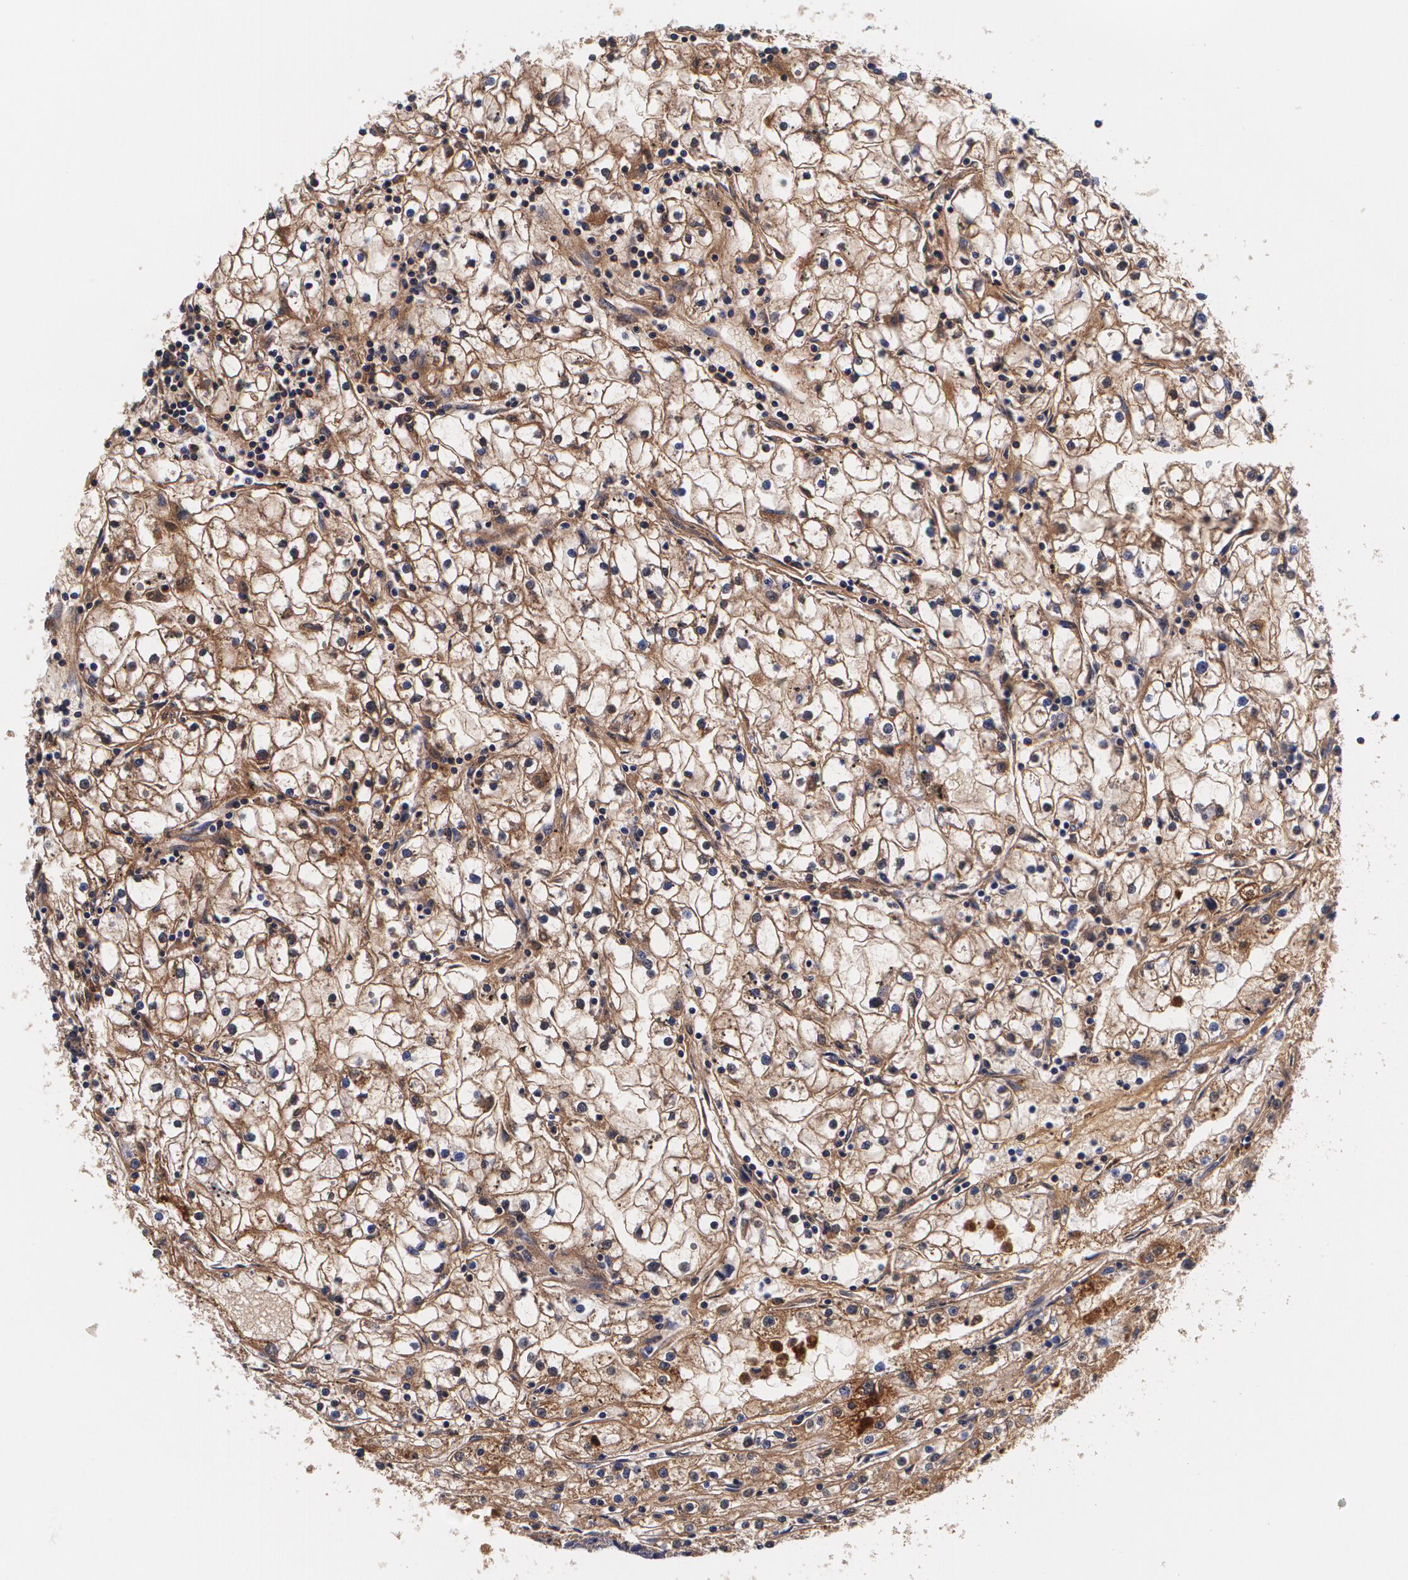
{"staining": {"intensity": "moderate", "quantity": ">75%", "location": "cytoplasmic/membranous"}, "tissue": "renal cancer", "cell_type": "Tumor cells", "image_type": "cancer", "snomed": [{"axis": "morphology", "description": "Adenocarcinoma, NOS"}, {"axis": "topography", "description": "Kidney"}], "caption": "Renal cancer tissue demonstrates moderate cytoplasmic/membranous positivity in approximately >75% of tumor cells The staining was performed using DAB (3,3'-diaminobenzidine) to visualize the protein expression in brown, while the nuclei were stained in blue with hematoxylin (Magnification: 20x).", "gene": "TTR", "patient": {"sex": "male", "age": 56}}